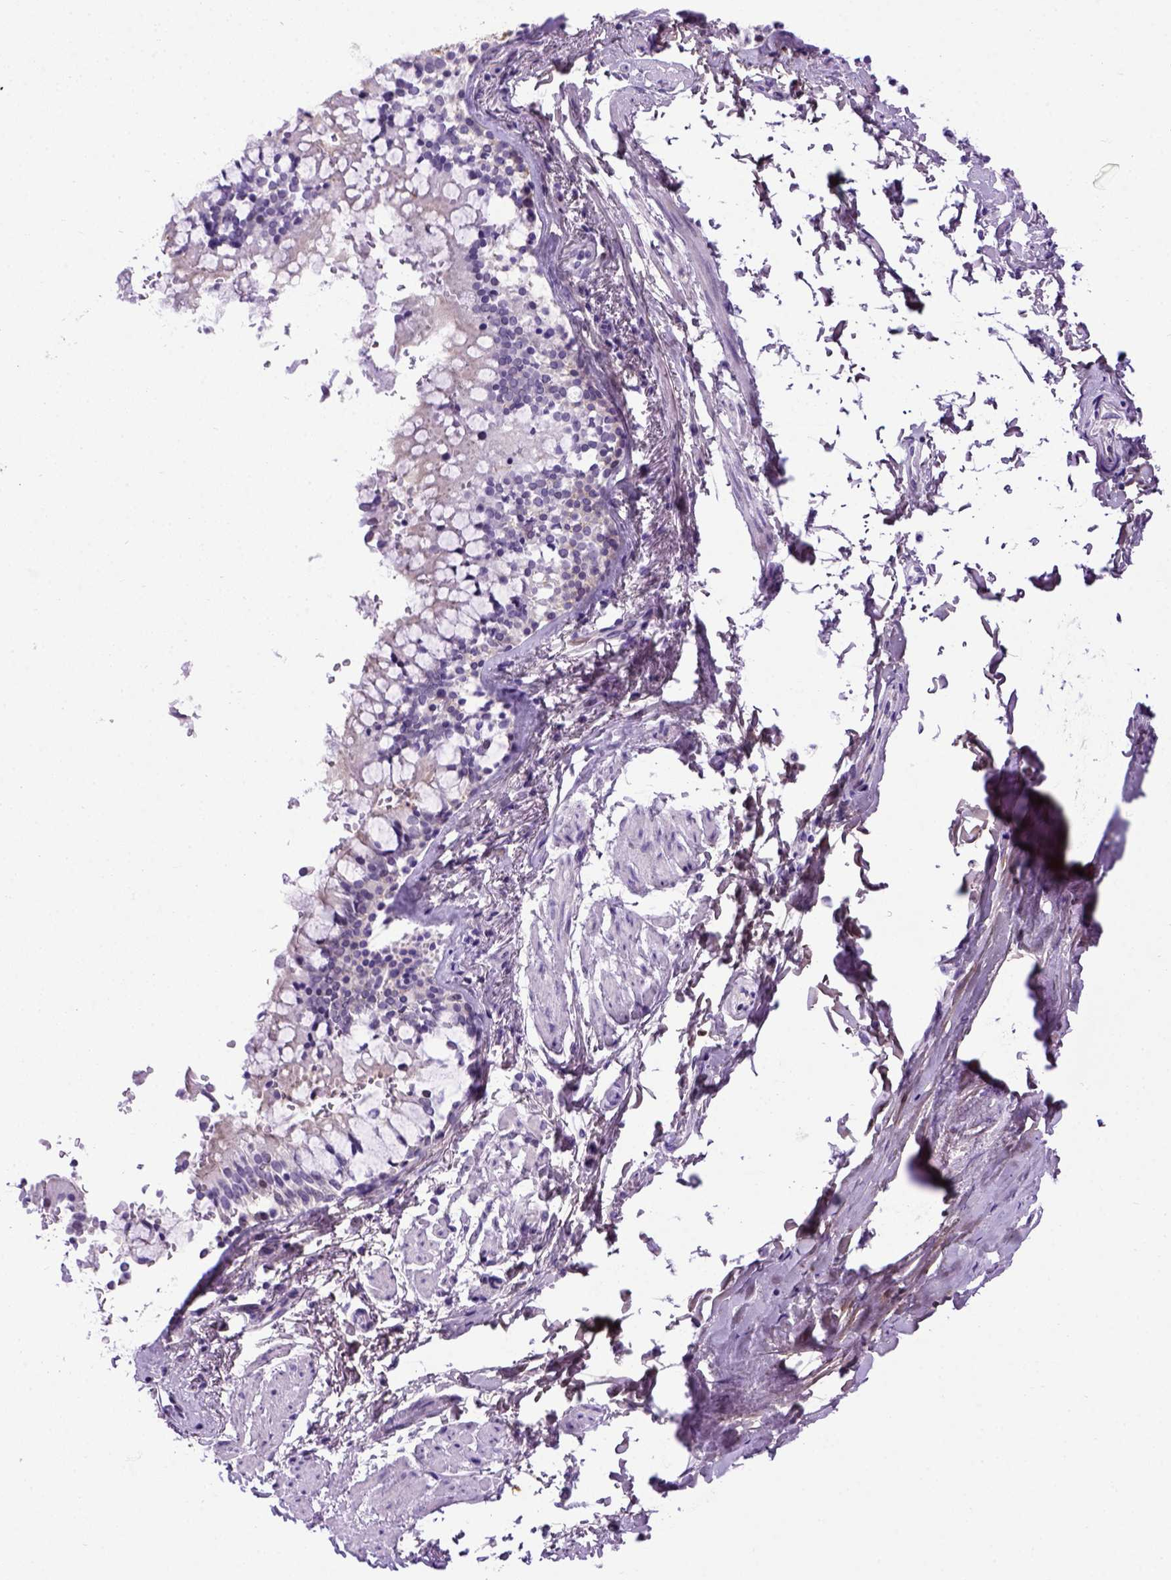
{"staining": {"intensity": "moderate", "quantity": "<25%", "location": "cytoplasmic/membranous"}, "tissue": "soft tissue", "cell_type": "Chondrocytes", "image_type": "normal", "snomed": [{"axis": "morphology", "description": "Normal tissue, NOS"}, {"axis": "topography", "description": "Cartilage tissue"}, {"axis": "topography", "description": "Bronchus"}, {"axis": "topography", "description": "Peripheral nerve tissue"}], "caption": "Immunohistochemistry (IHC) of normal soft tissue demonstrates low levels of moderate cytoplasmic/membranous positivity in about <25% of chondrocytes. The staining was performed using DAB, with brown indicating positive protein expression. Nuclei are stained blue with hematoxylin.", "gene": "ADAM12", "patient": {"sex": "male", "age": 67}}